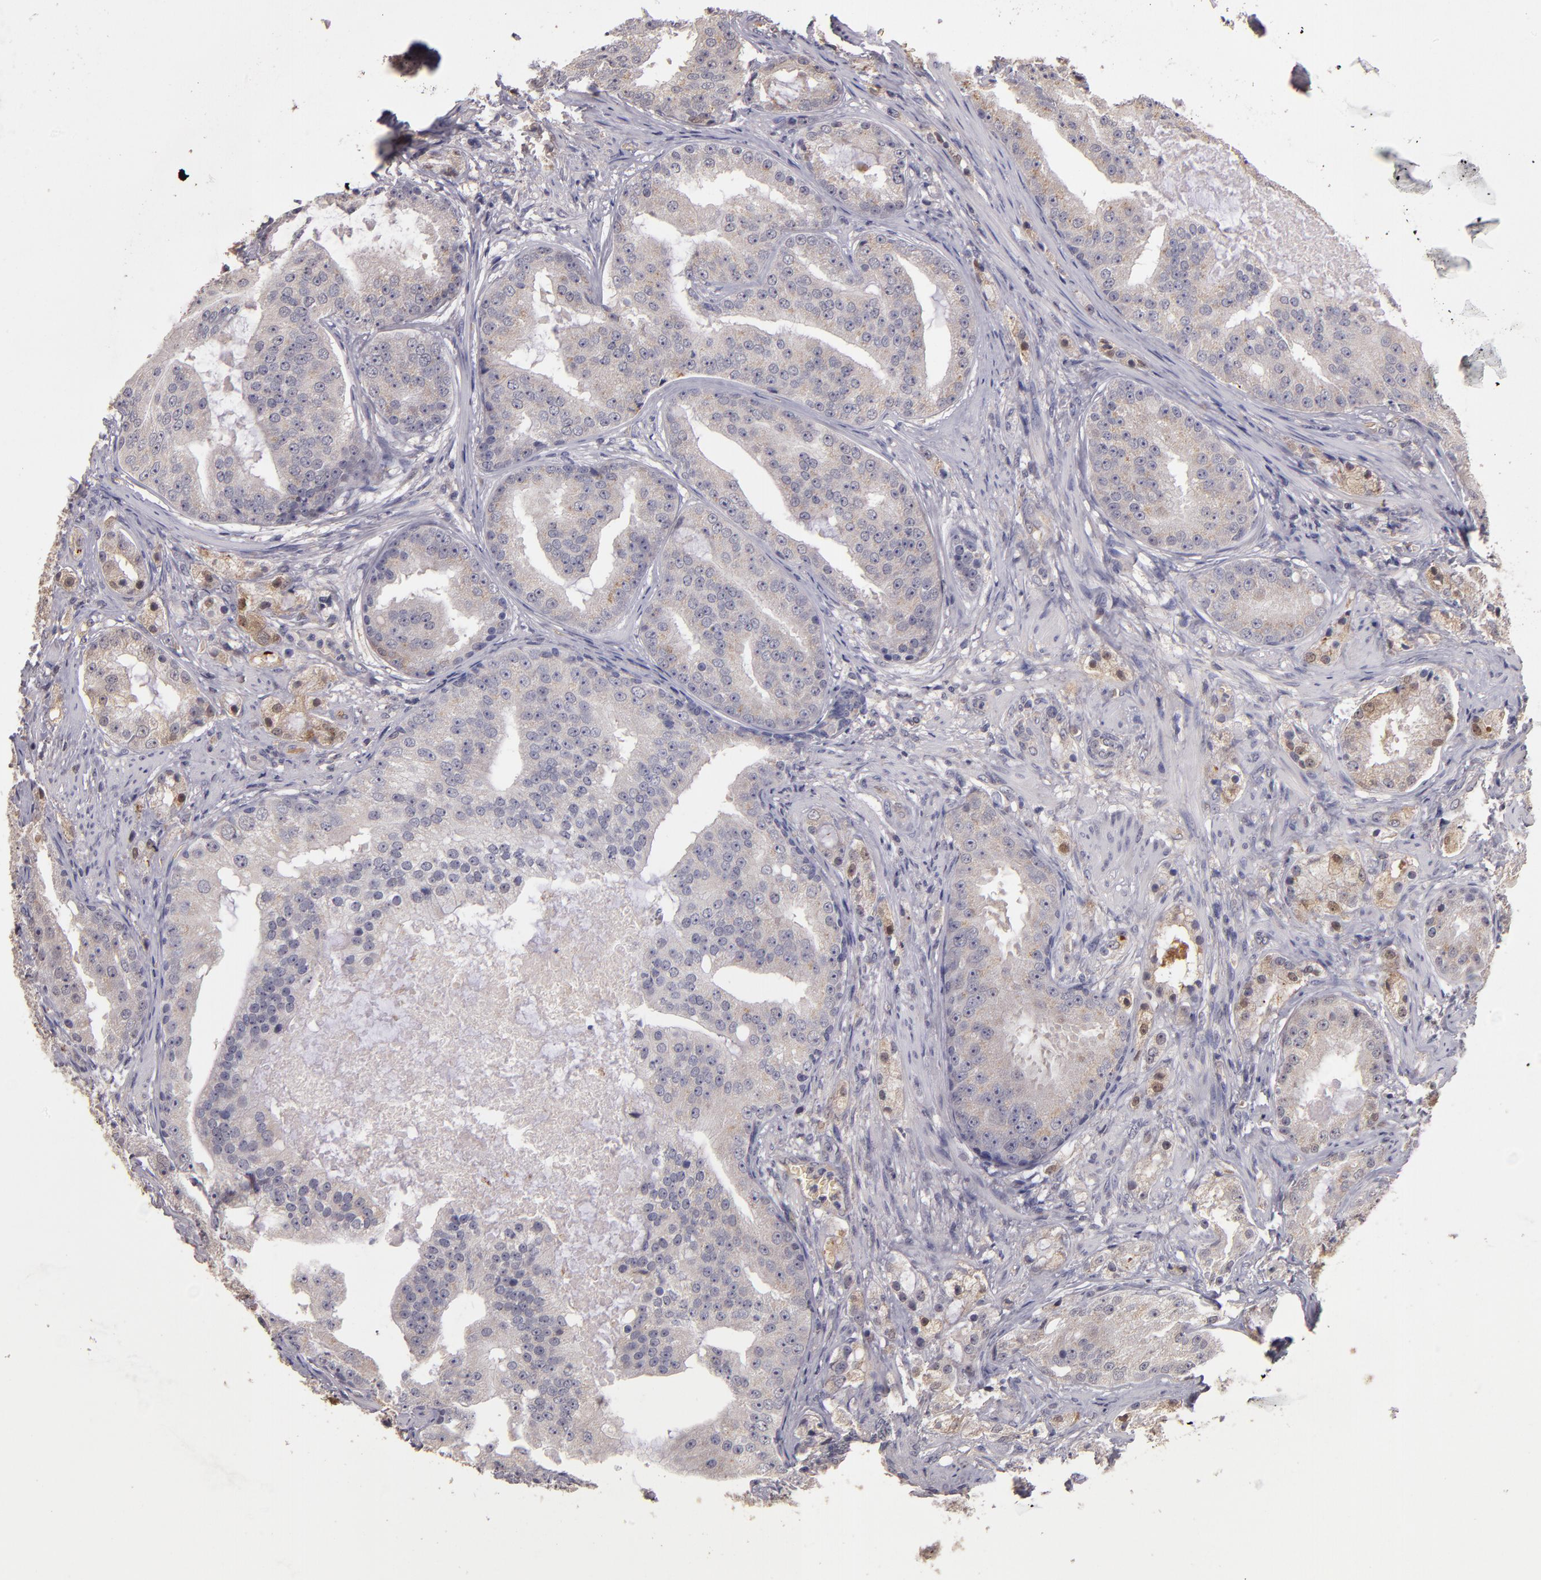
{"staining": {"intensity": "weak", "quantity": "<25%", "location": "cytoplasmic/membranous"}, "tissue": "prostate cancer", "cell_type": "Tumor cells", "image_type": "cancer", "snomed": [{"axis": "morphology", "description": "Adenocarcinoma, High grade"}, {"axis": "topography", "description": "Prostate"}], "caption": "Immunohistochemistry of human prostate cancer reveals no expression in tumor cells.", "gene": "SERPINC1", "patient": {"sex": "male", "age": 68}}